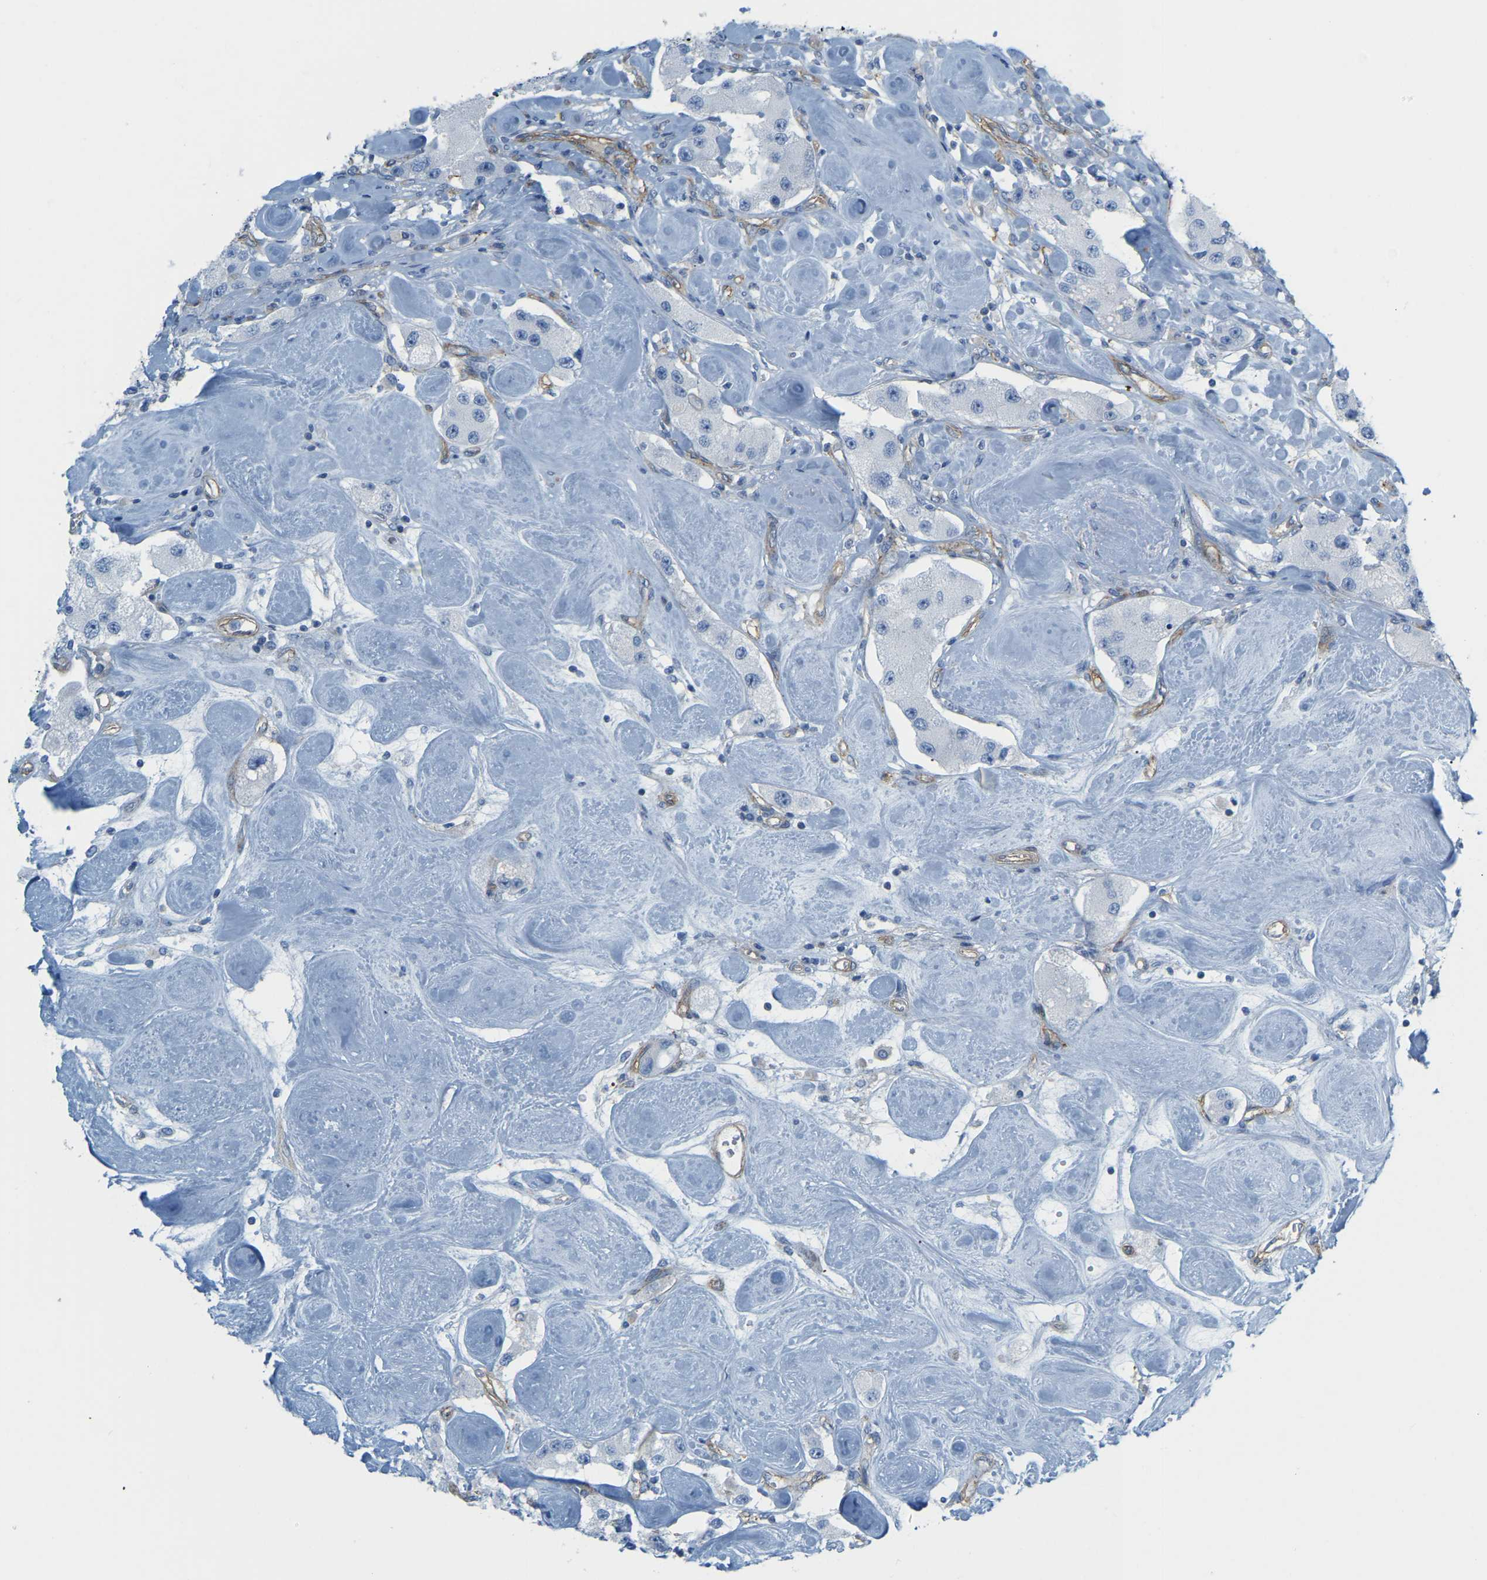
{"staining": {"intensity": "negative", "quantity": "none", "location": "none"}, "tissue": "carcinoid", "cell_type": "Tumor cells", "image_type": "cancer", "snomed": [{"axis": "morphology", "description": "Carcinoid, malignant, NOS"}, {"axis": "topography", "description": "Pancreas"}], "caption": "Immunohistochemistry of carcinoid (malignant) shows no expression in tumor cells. The staining is performed using DAB (3,3'-diaminobenzidine) brown chromogen with nuclei counter-stained in using hematoxylin.", "gene": "MYL3", "patient": {"sex": "male", "age": 41}}